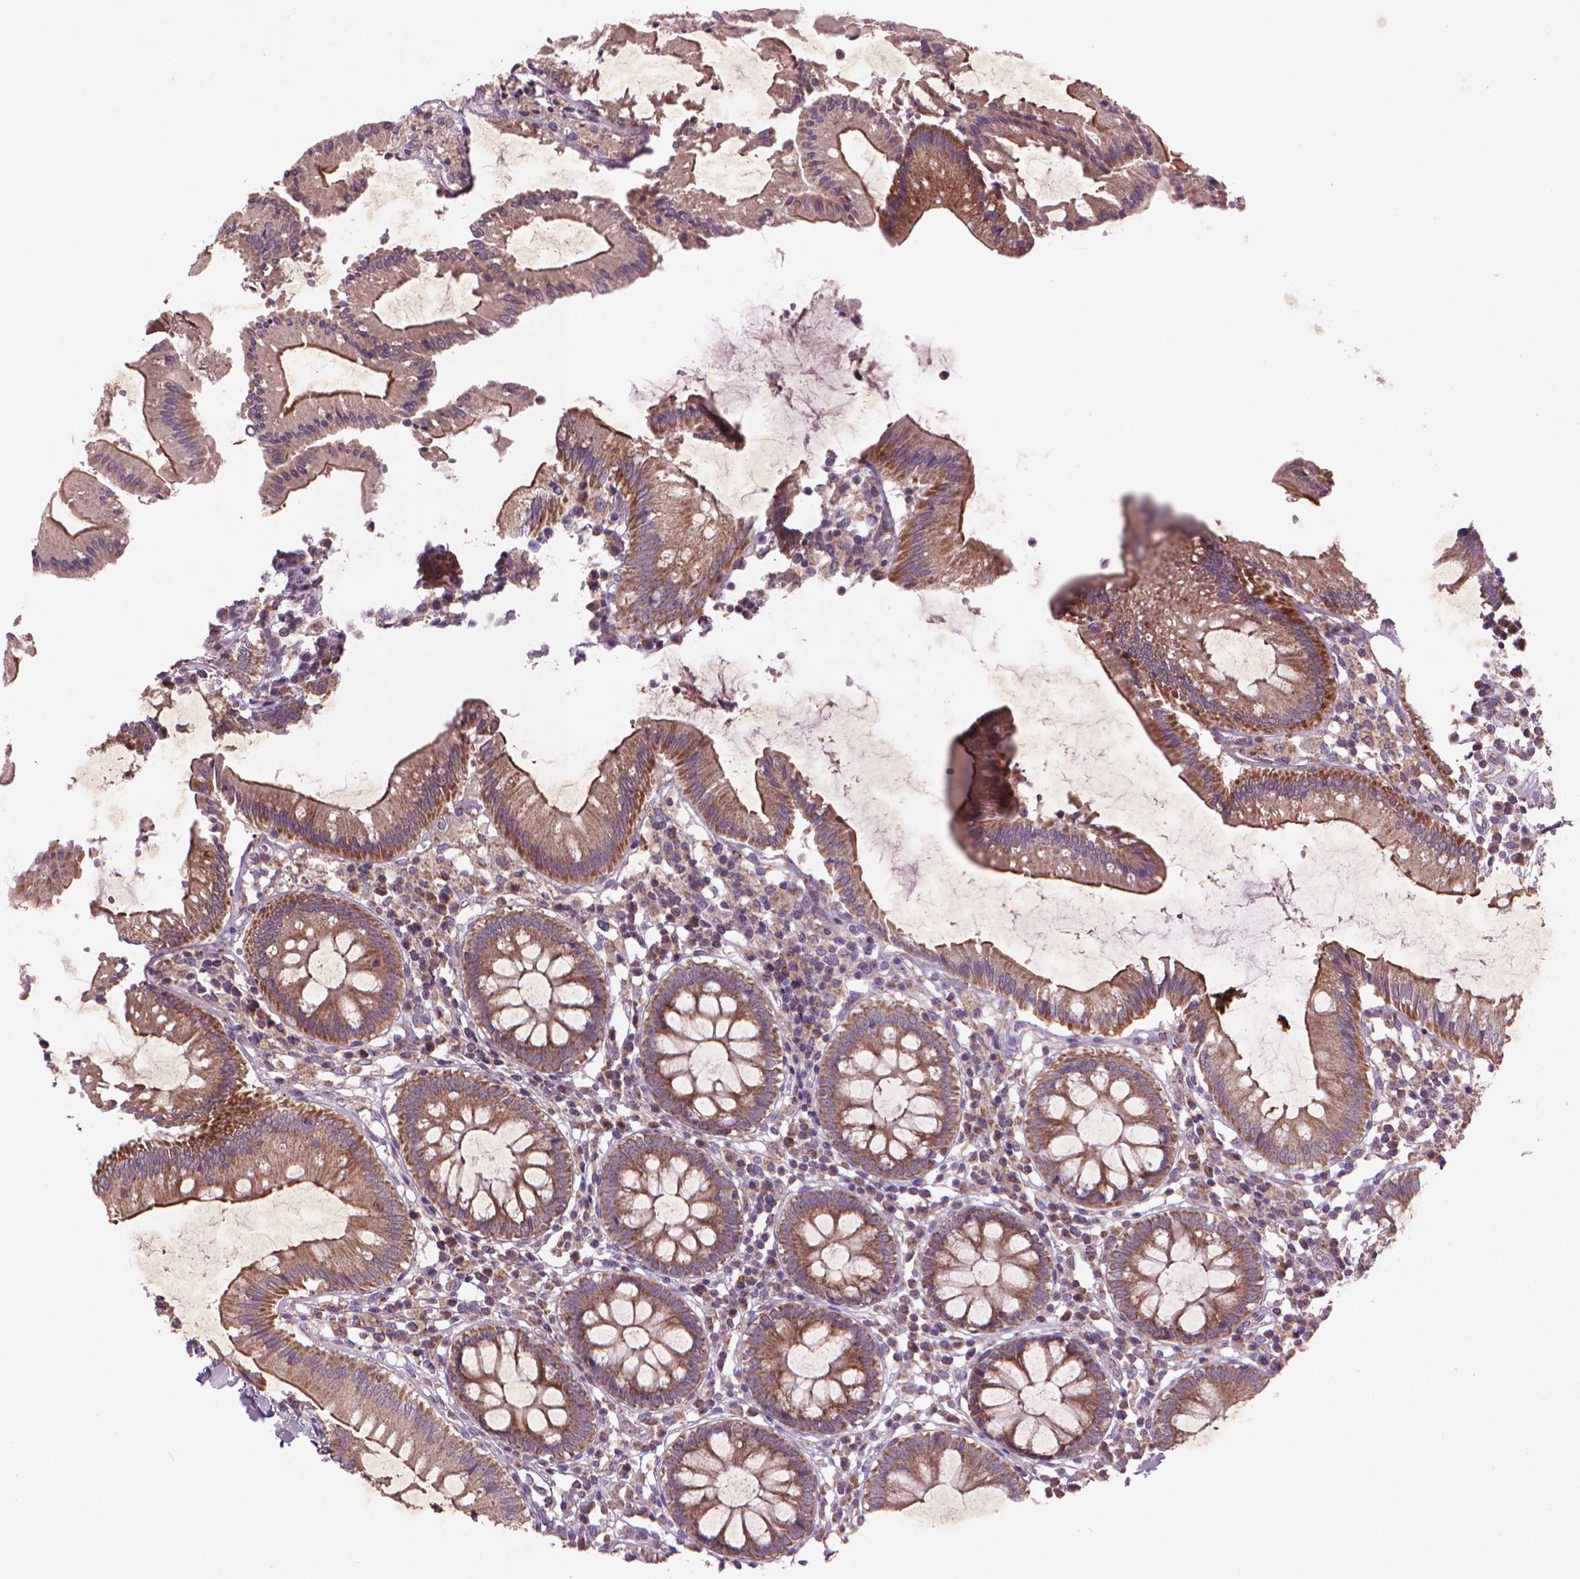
{"staining": {"intensity": "moderate", "quantity": ">75%", "location": "cytoplasmic/membranous"}, "tissue": "colon", "cell_type": "Endothelial cells", "image_type": "normal", "snomed": [{"axis": "morphology", "description": "Normal tissue, NOS"}, {"axis": "morphology", "description": "Adenocarcinoma, NOS"}, {"axis": "topography", "description": "Colon"}], "caption": "High-power microscopy captured an immunohistochemistry image of unremarkable colon, revealing moderate cytoplasmic/membranous staining in approximately >75% of endothelial cells. The staining was performed using DAB (3,3'-diaminobenzidine), with brown indicating positive protein expression. Nuclei are stained blue with hematoxylin.", "gene": "NLRX1", "patient": {"sex": "male", "age": 83}}